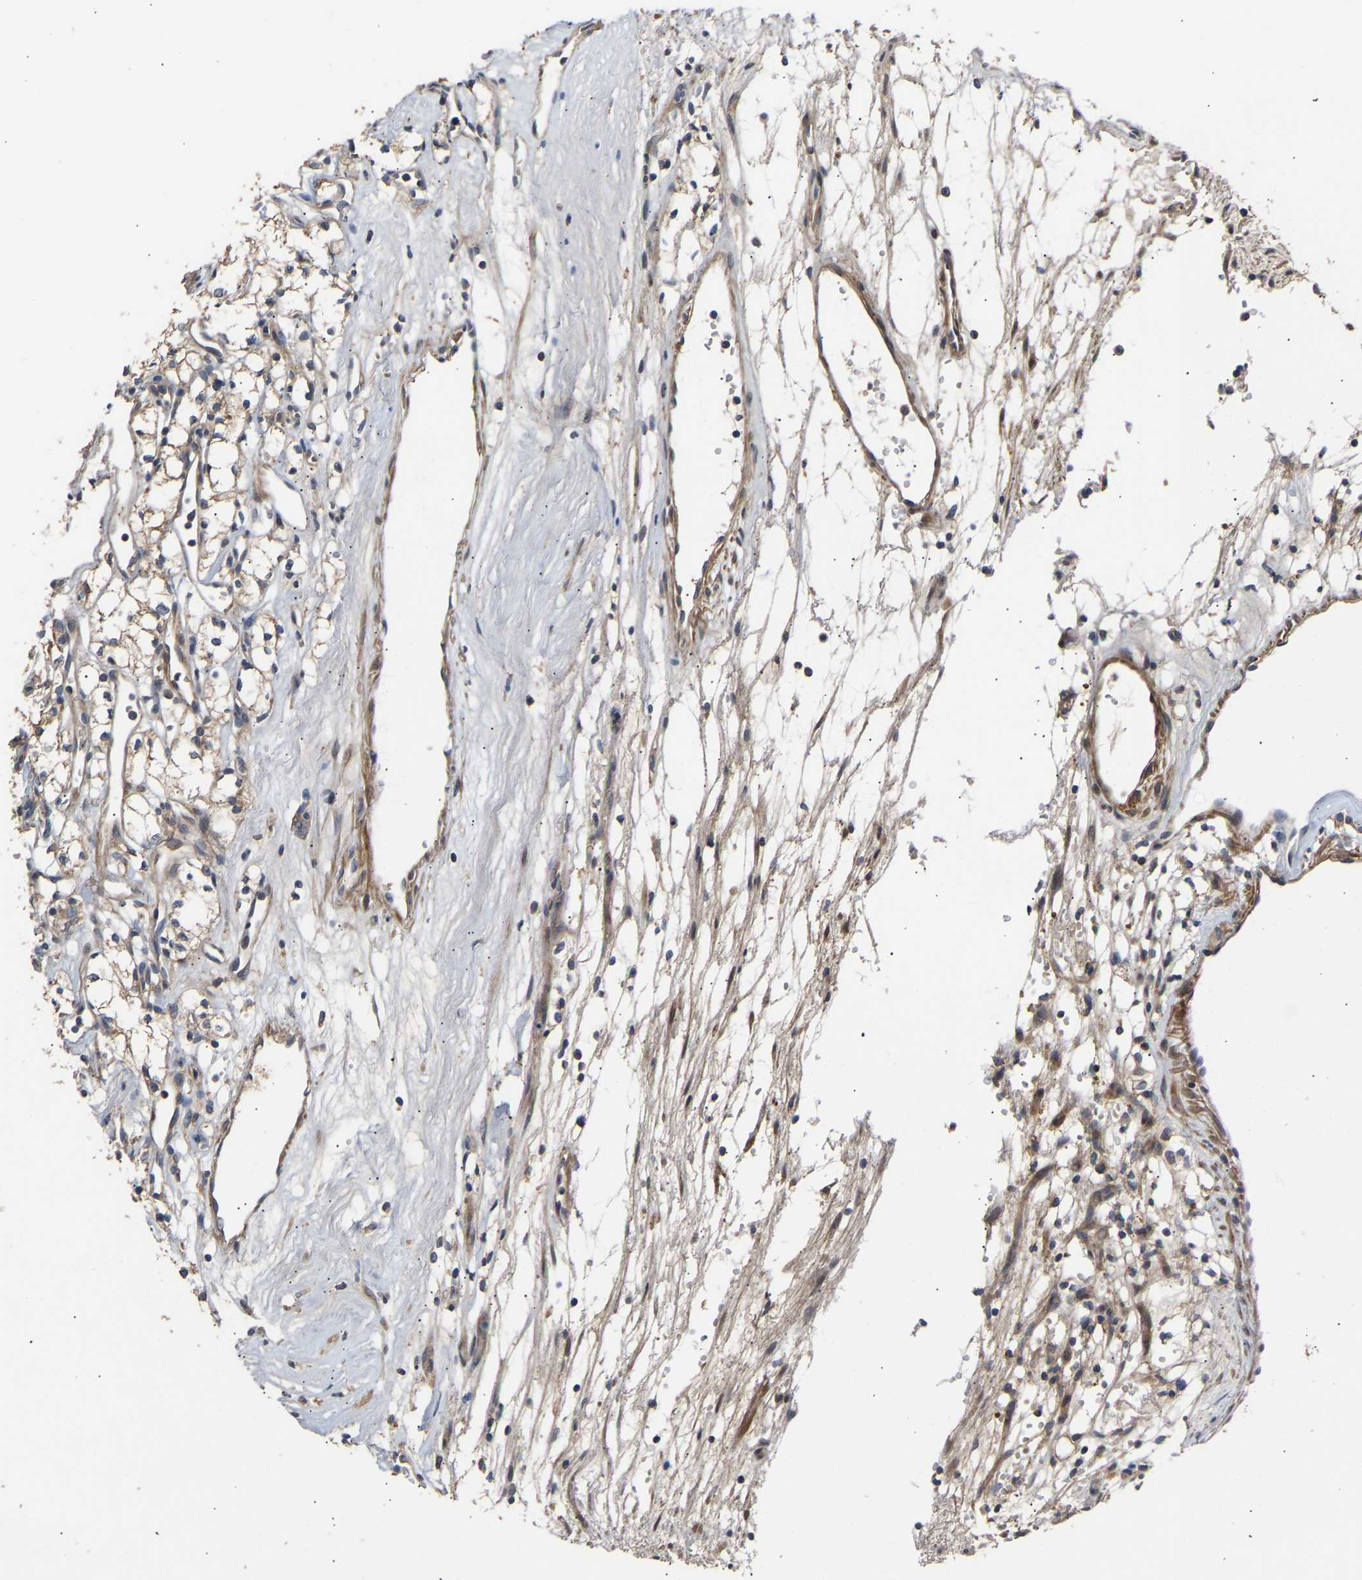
{"staining": {"intensity": "weak", "quantity": ">75%", "location": "cytoplasmic/membranous"}, "tissue": "renal cancer", "cell_type": "Tumor cells", "image_type": "cancer", "snomed": [{"axis": "morphology", "description": "Adenocarcinoma, NOS"}, {"axis": "topography", "description": "Kidney"}], "caption": "Renal adenocarcinoma was stained to show a protein in brown. There is low levels of weak cytoplasmic/membranous positivity in approximately >75% of tumor cells. Nuclei are stained in blue.", "gene": "KASH5", "patient": {"sex": "male", "age": 59}}